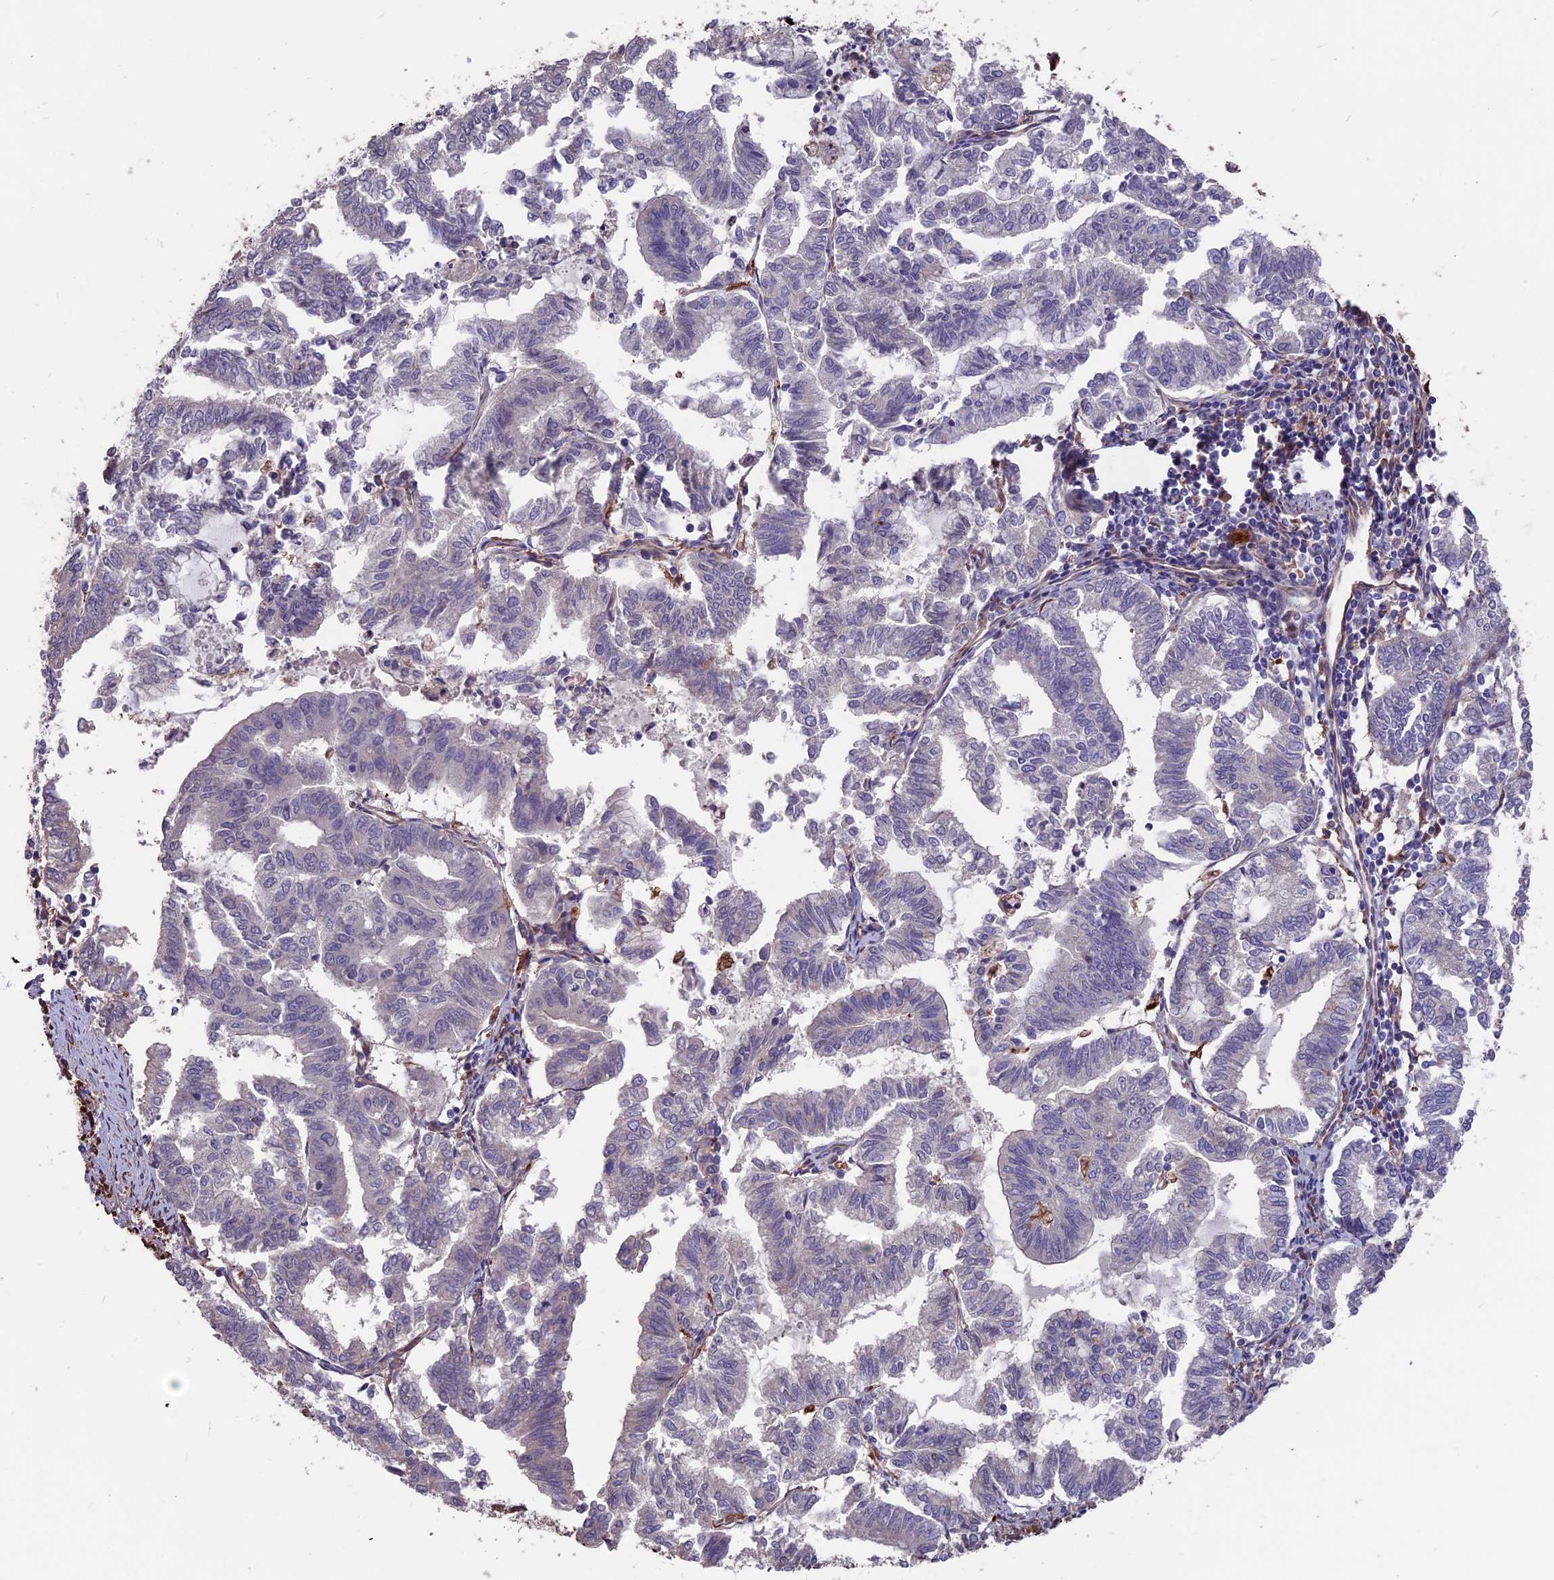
{"staining": {"intensity": "weak", "quantity": "<25%", "location": "cytoplasmic/membranous"}, "tissue": "endometrial cancer", "cell_type": "Tumor cells", "image_type": "cancer", "snomed": [{"axis": "morphology", "description": "Adenocarcinoma, NOS"}, {"axis": "topography", "description": "Endometrium"}], "caption": "This is an IHC histopathology image of human endometrial cancer. There is no positivity in tumor cells.", "gene": "SEH1L", "patient": {"sex": "female", "age": 79}}